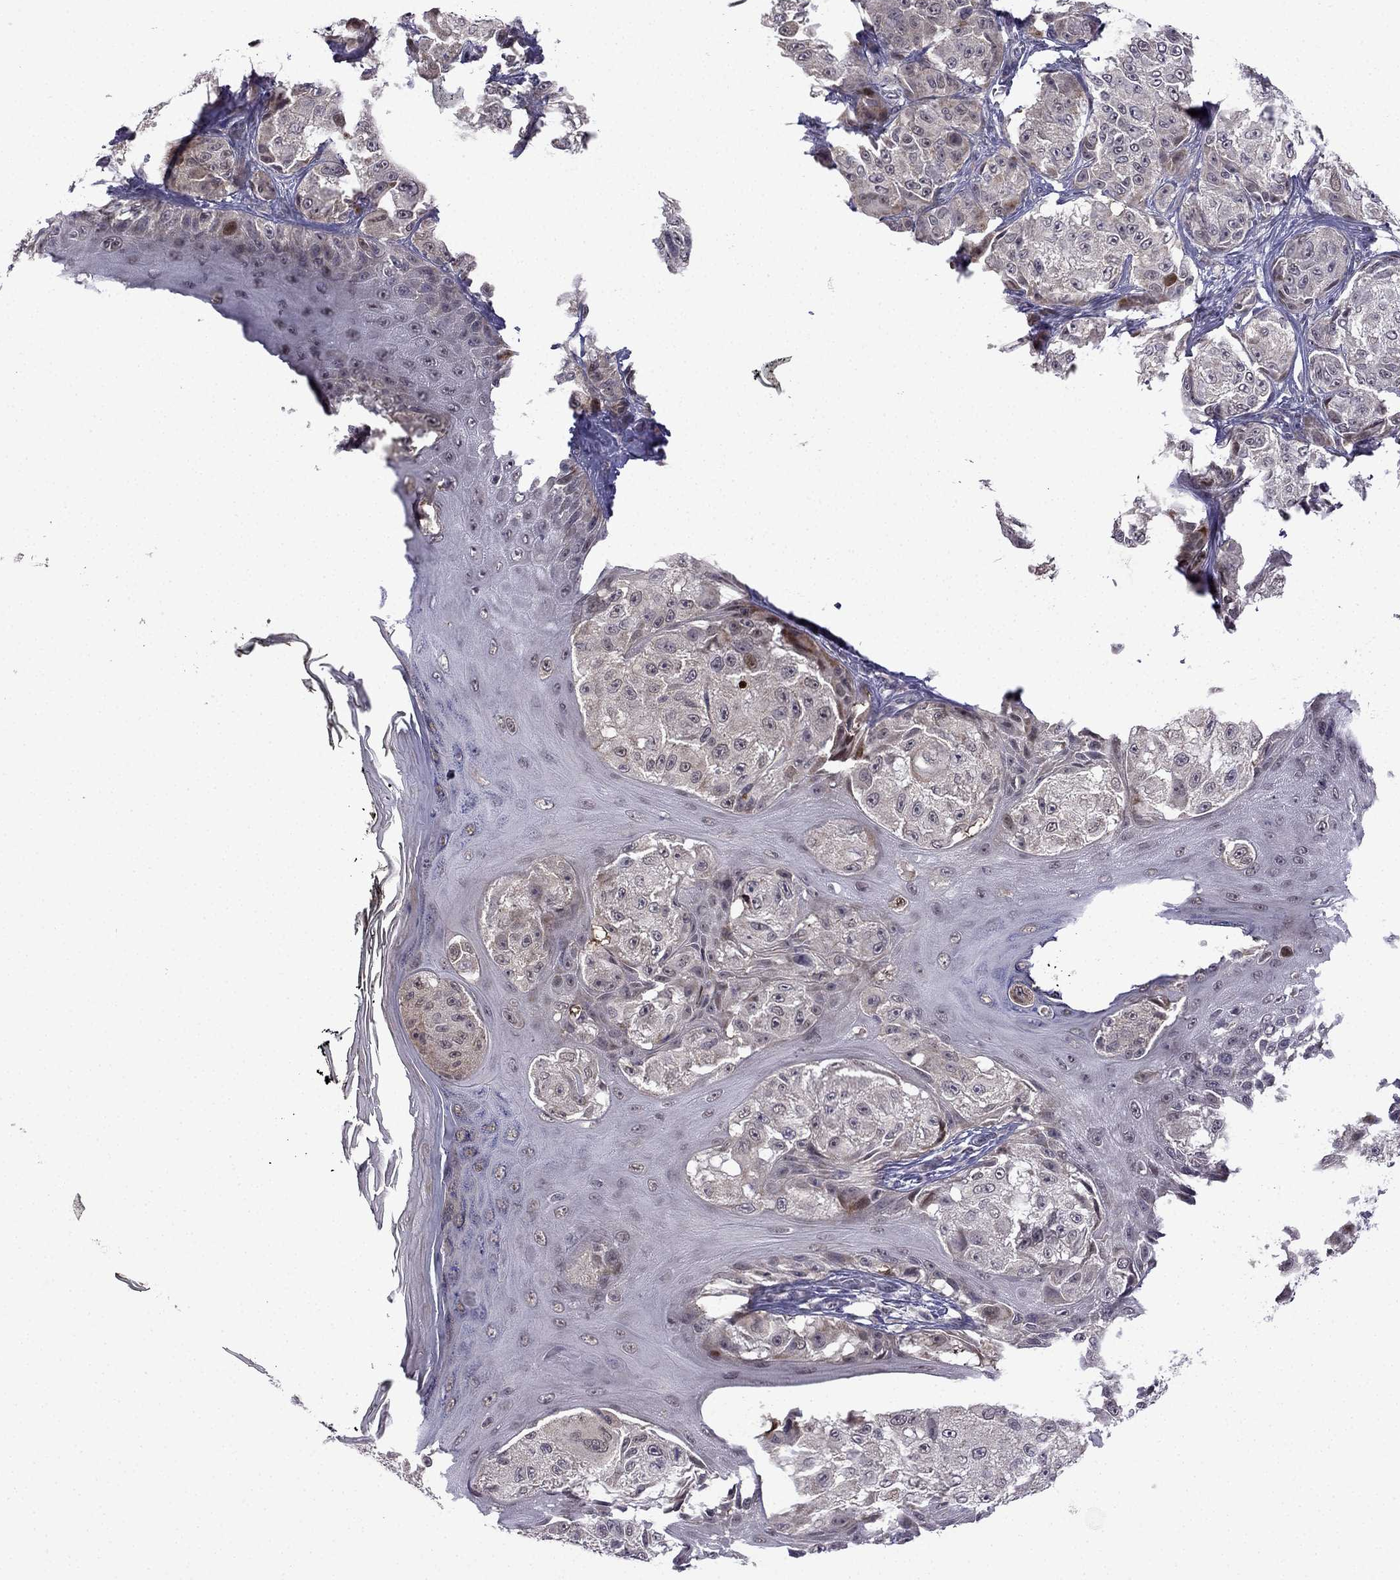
{"staining": {"intensity": "weak", "quantity": "<25%", "location": "nuclear"}, "tissue": "melanoma", "cell_type": "Tumor cells", "image_type": "cancer", "snomed": [{"axis": "morphology", "description": "Malignant melanoma, NOS"}, {"axis": "topography", "description": "Skin"}], "caption": "Image shows no significant protein staining in tumor cells of melanoma.", "gene": "FGF3", "patient": {"sex": "male", "age": 61}}